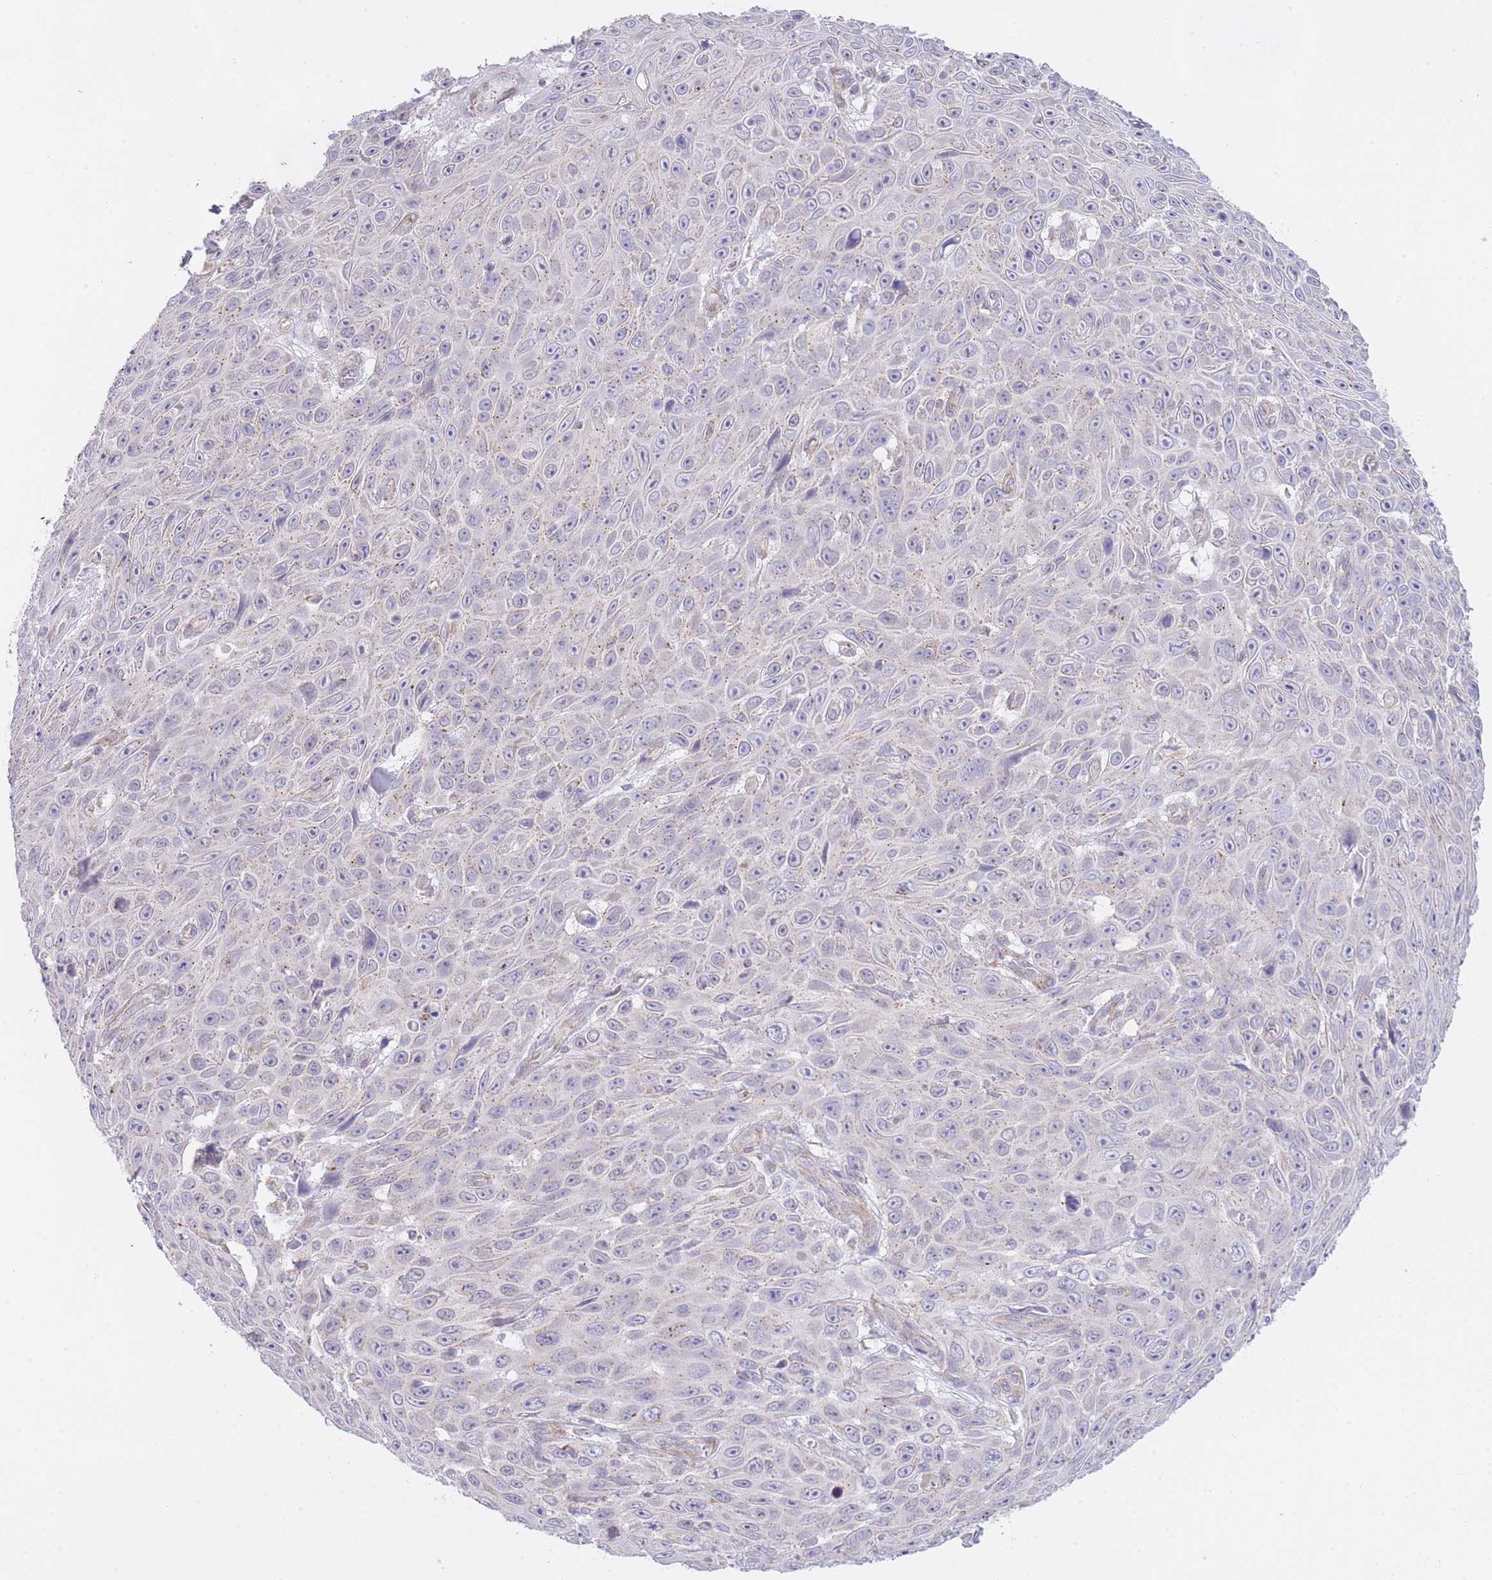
{"staining": {"intensity": "weak", "quantity": "<25%", "location": "cytoplasmic/membranous"}, "tissue": "skin cancer", "cell_type": "Tumor cells", "image_type": "cancer", "snomed": [{"axis": "morphology", "description": "Squamous cell carcinoma, NOS"}, {"axis": "topography", "description": "Skin"}], "caption": "The immunohistochemistry (IHC) histopathology image has no significant positivity in tumor cells of skin cancer tissue.", "gene": "CTBP1", "patient": {"sex": "male", "age": 82}}